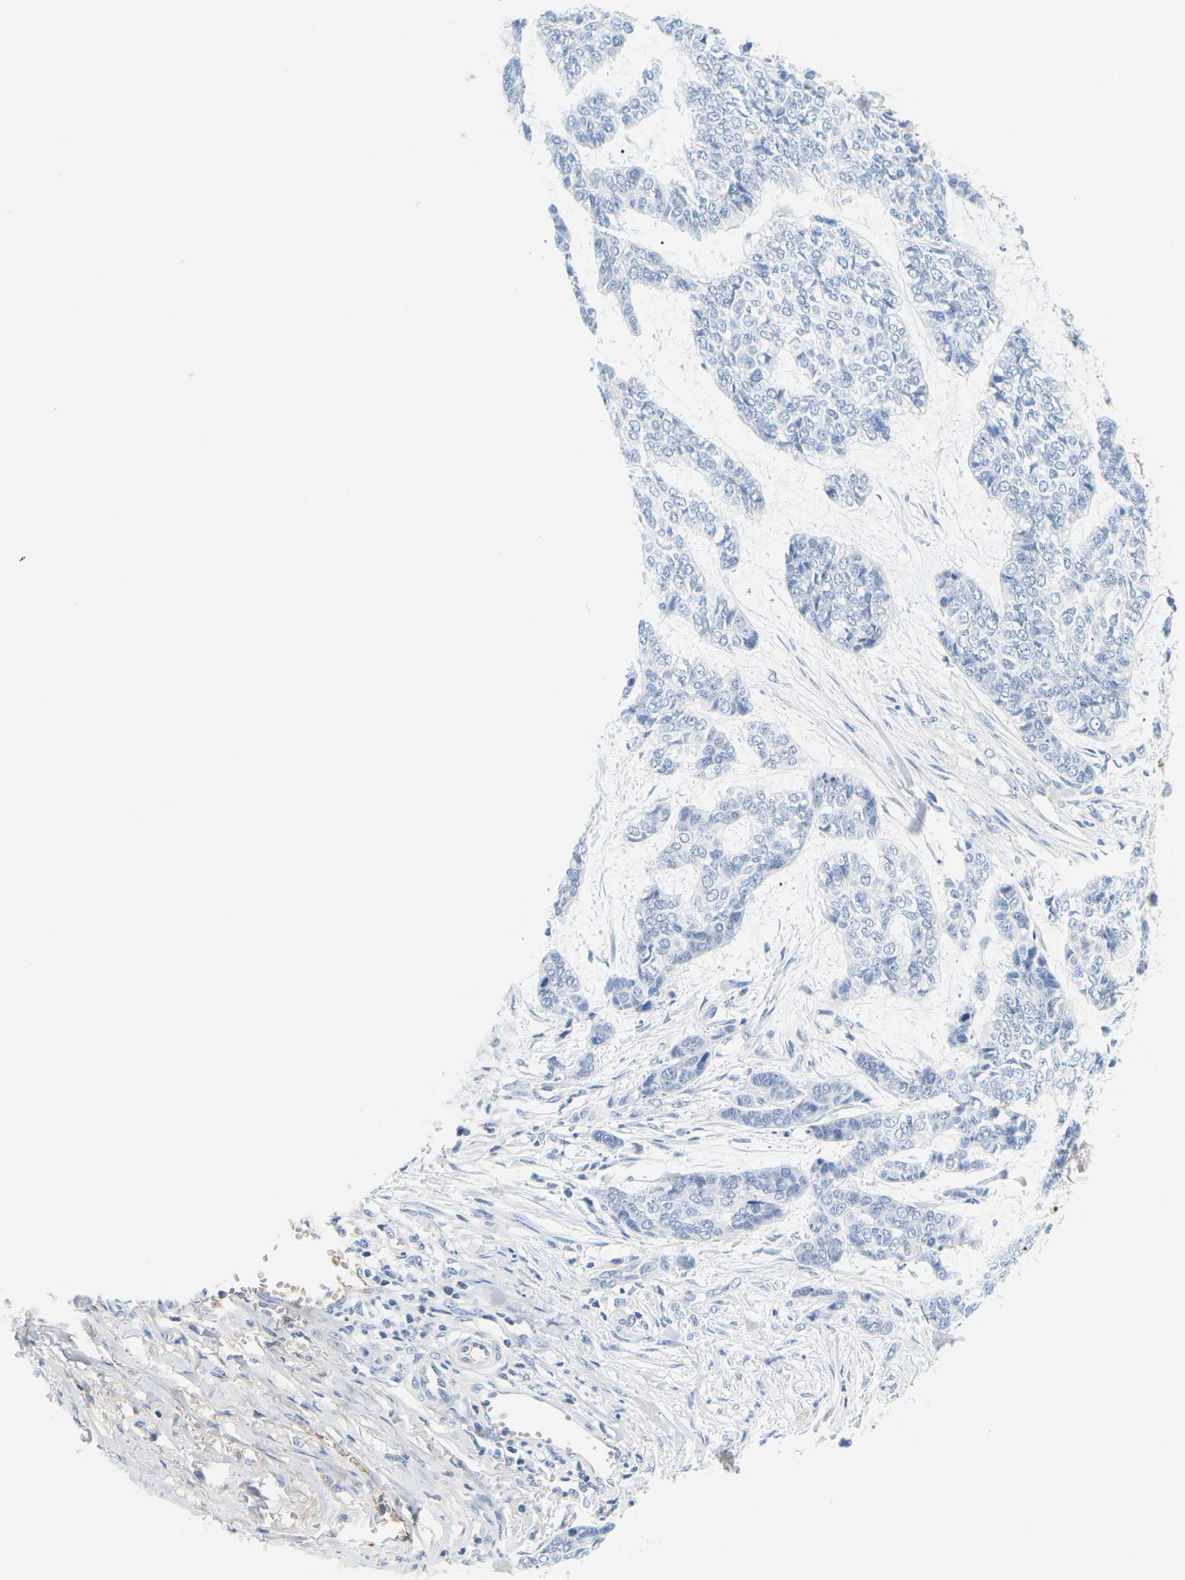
{"staining": {"intensity": "negative", "quantity": "none", "location": "none"}, "tissue": "skin cancer", "cell_type": "Tumor cells", "image_type": "cancer", "snomed": [{"axis": "morphology", "description": "Basal cell carcinoma"}, {"axis": "topography", "description": "Skin"}], "caption": "Immunohistochemical staining of skin cancer (basal cell carcinoma) demonstrates no significant expression in tumor cells.", "gene": "APOB", "patient": {"sex": "female", "age": 64}}